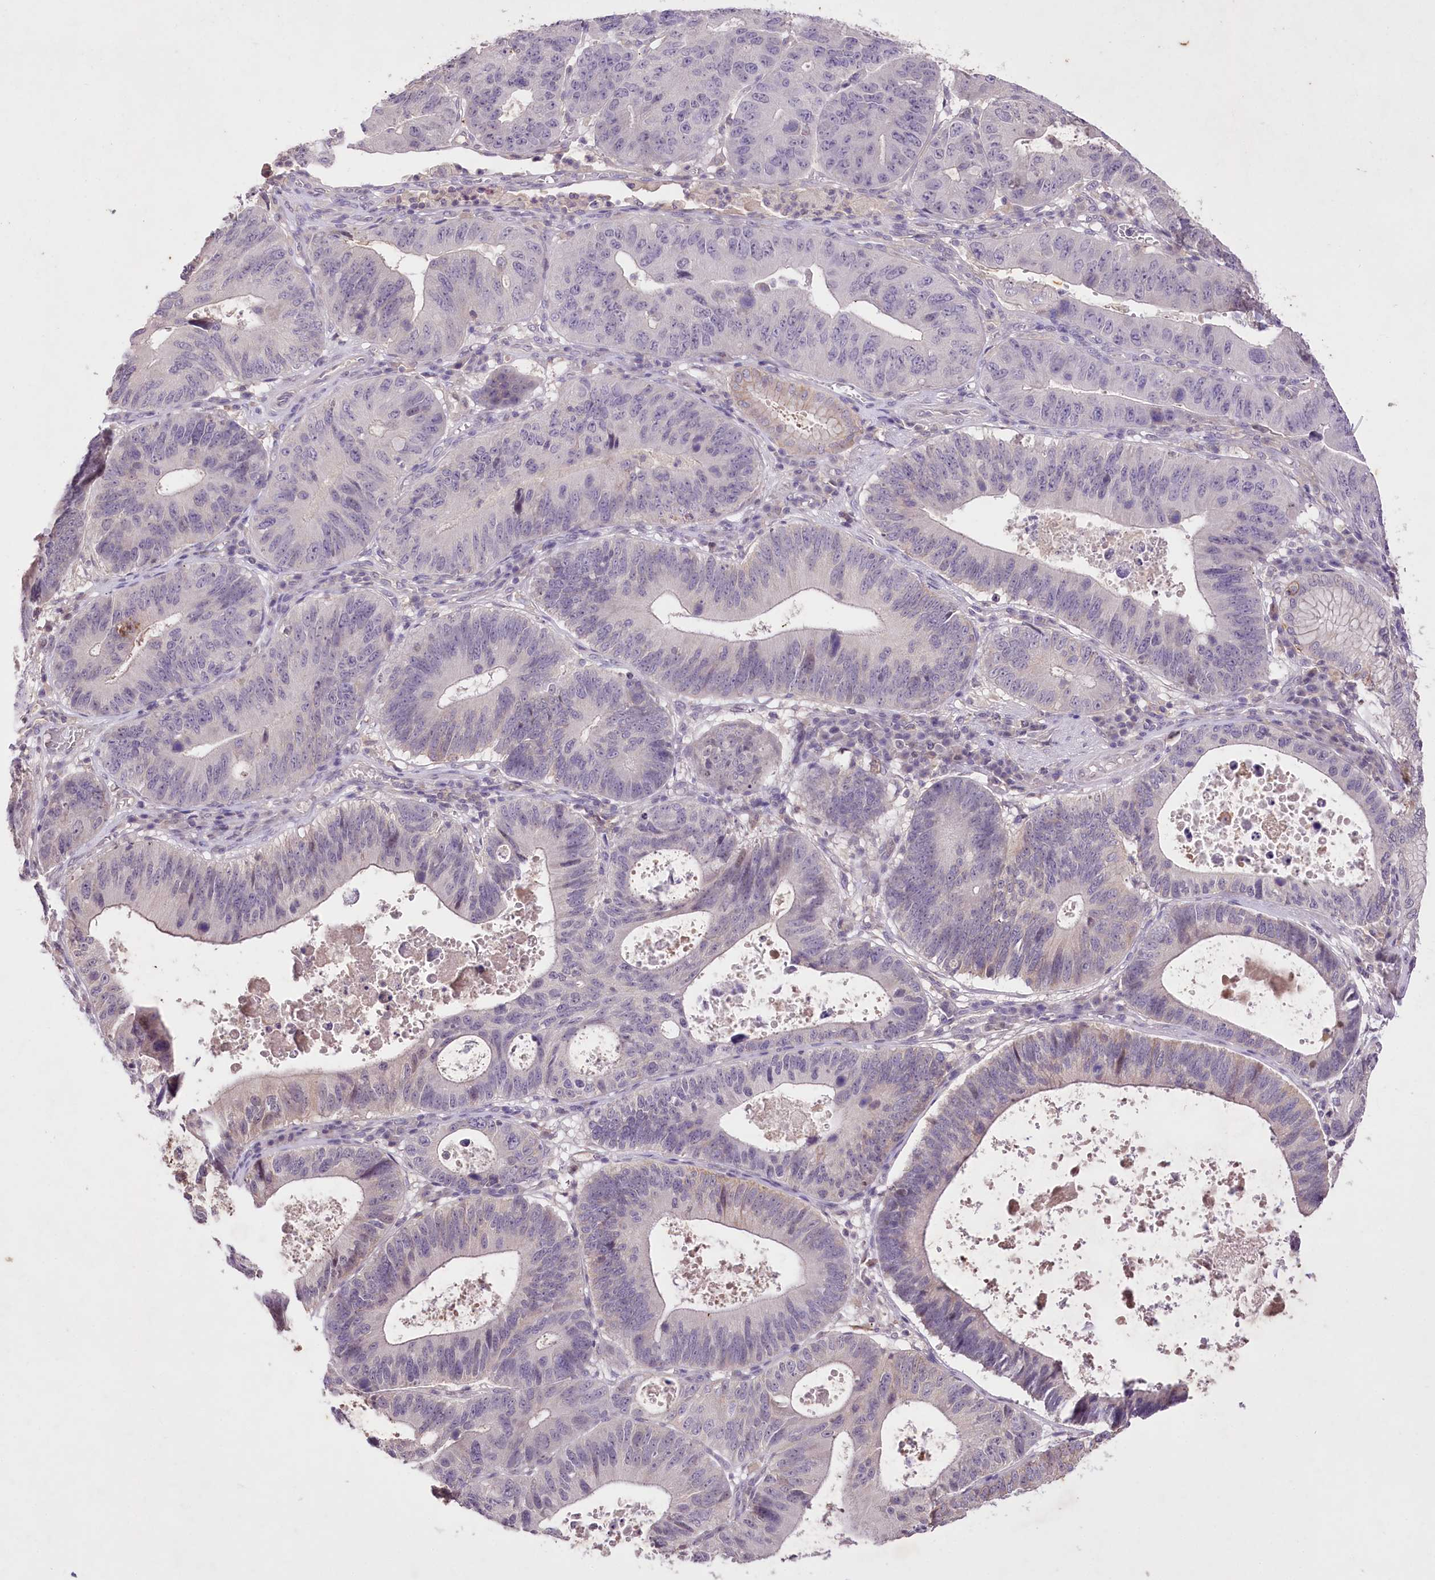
{"staining": {"intensity": "negative", "quantity": "none", "location": "none"}, "tissue": "stomach cancer", "cell_type": "Tumor cells", "image_type": "cancer", "snomed": [{"axis": "morphology", "description": "Adenocarcinoma, NOS"}, {"axis": "topography", "description": "Stomach"}], "caption": "This is an immunohistochemistry image of stomach cancer. There is no positivity in tumor cells.", "gene": "ENPP1", "patient": {"sex": "male", "age": 59}}